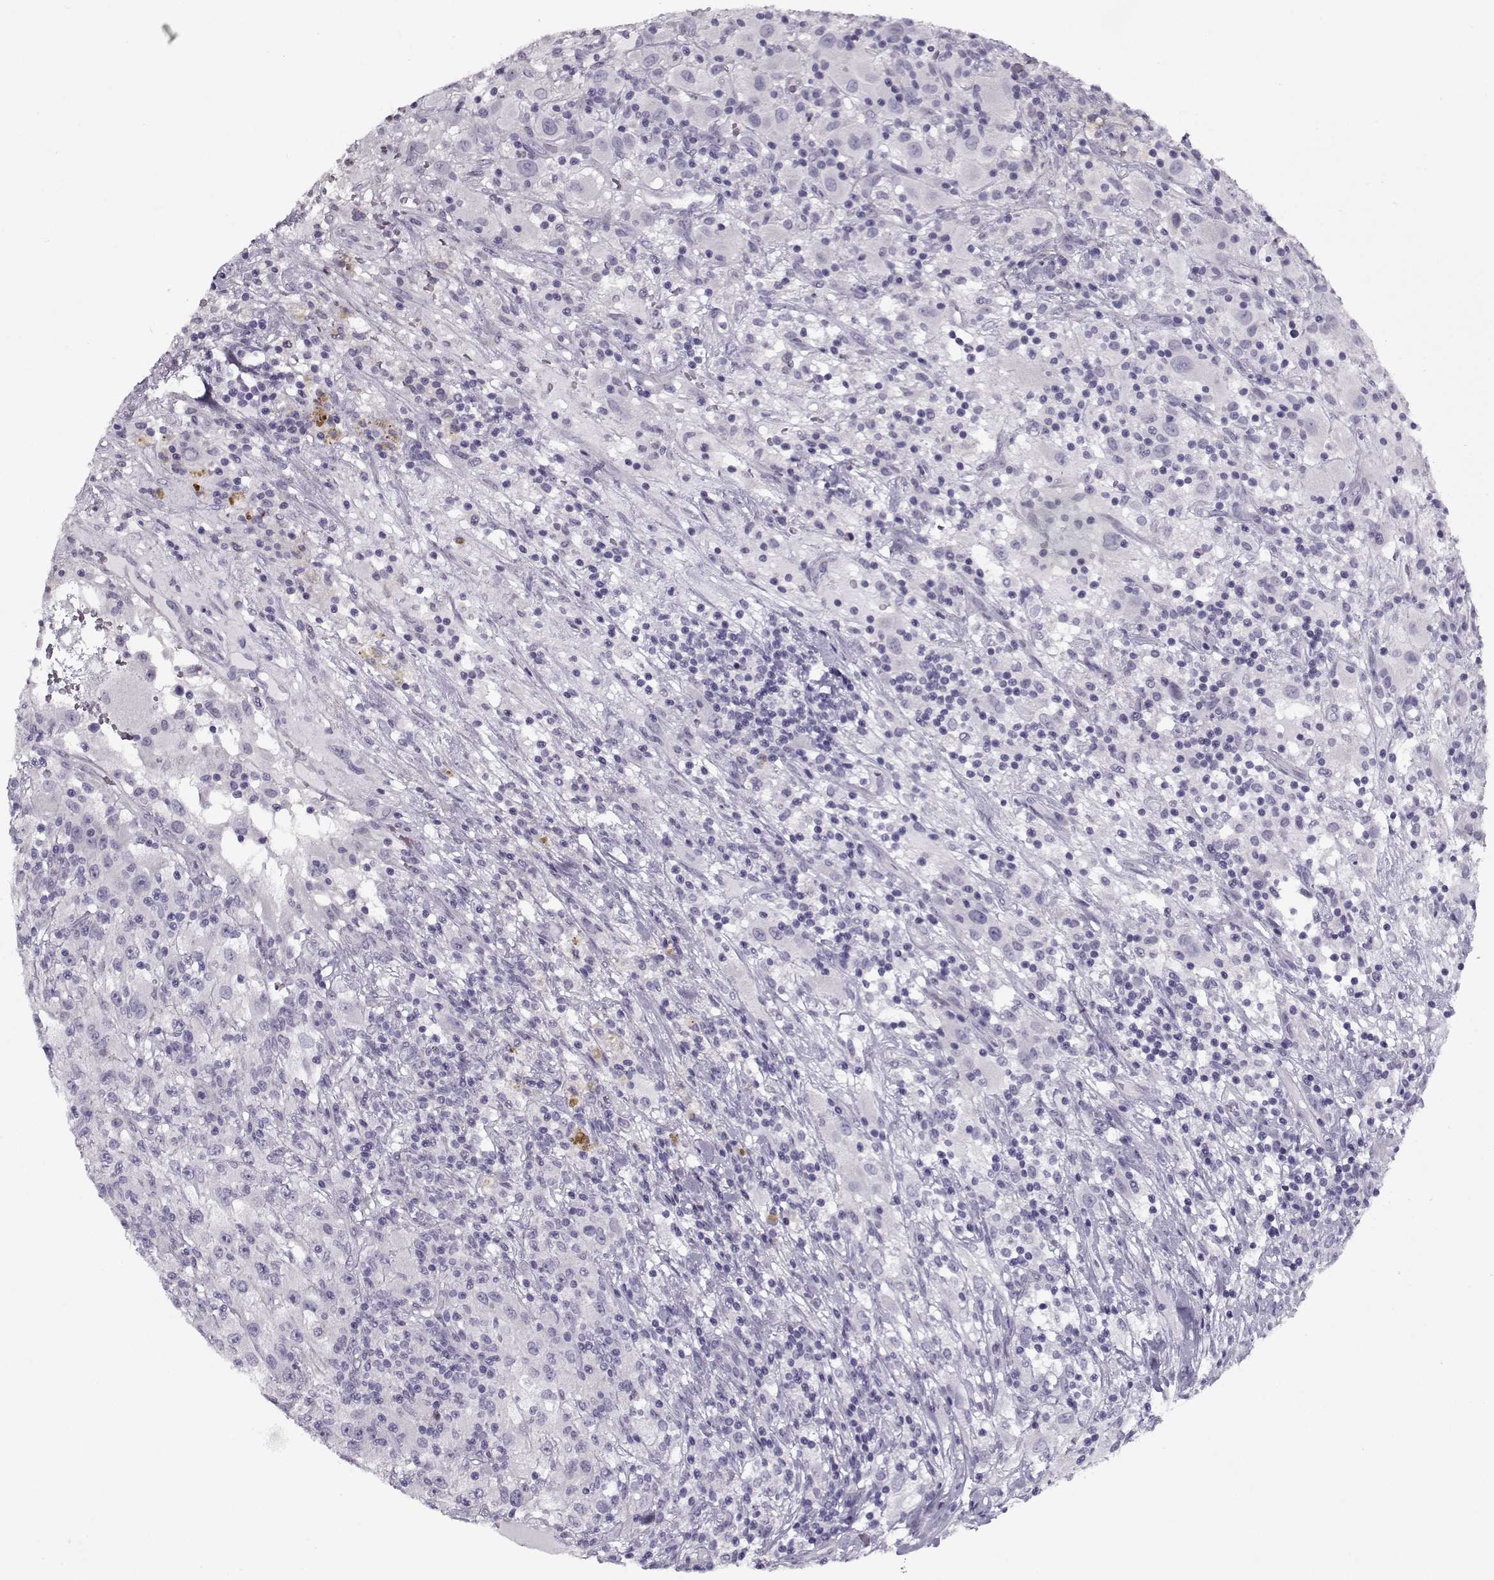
{"staining": {"intensity": "negative", "quantity": "none", "location": "none"}, "tissue": "renal cancer", "cell_type": "Tumor cells", "image_type": "cancer", "snomed": [{"axis": "morphology", "description": "Adenocarcinoma, NOS"}, {"axis": "topography", "description": "Kidney"}], "caption": "Immunohistochemical staining of human renal adenocarcinoma reveals no significant staining in tumor cells.", "gene": "CIBAR1", "patient": {"sex": "female", "age": 67}}